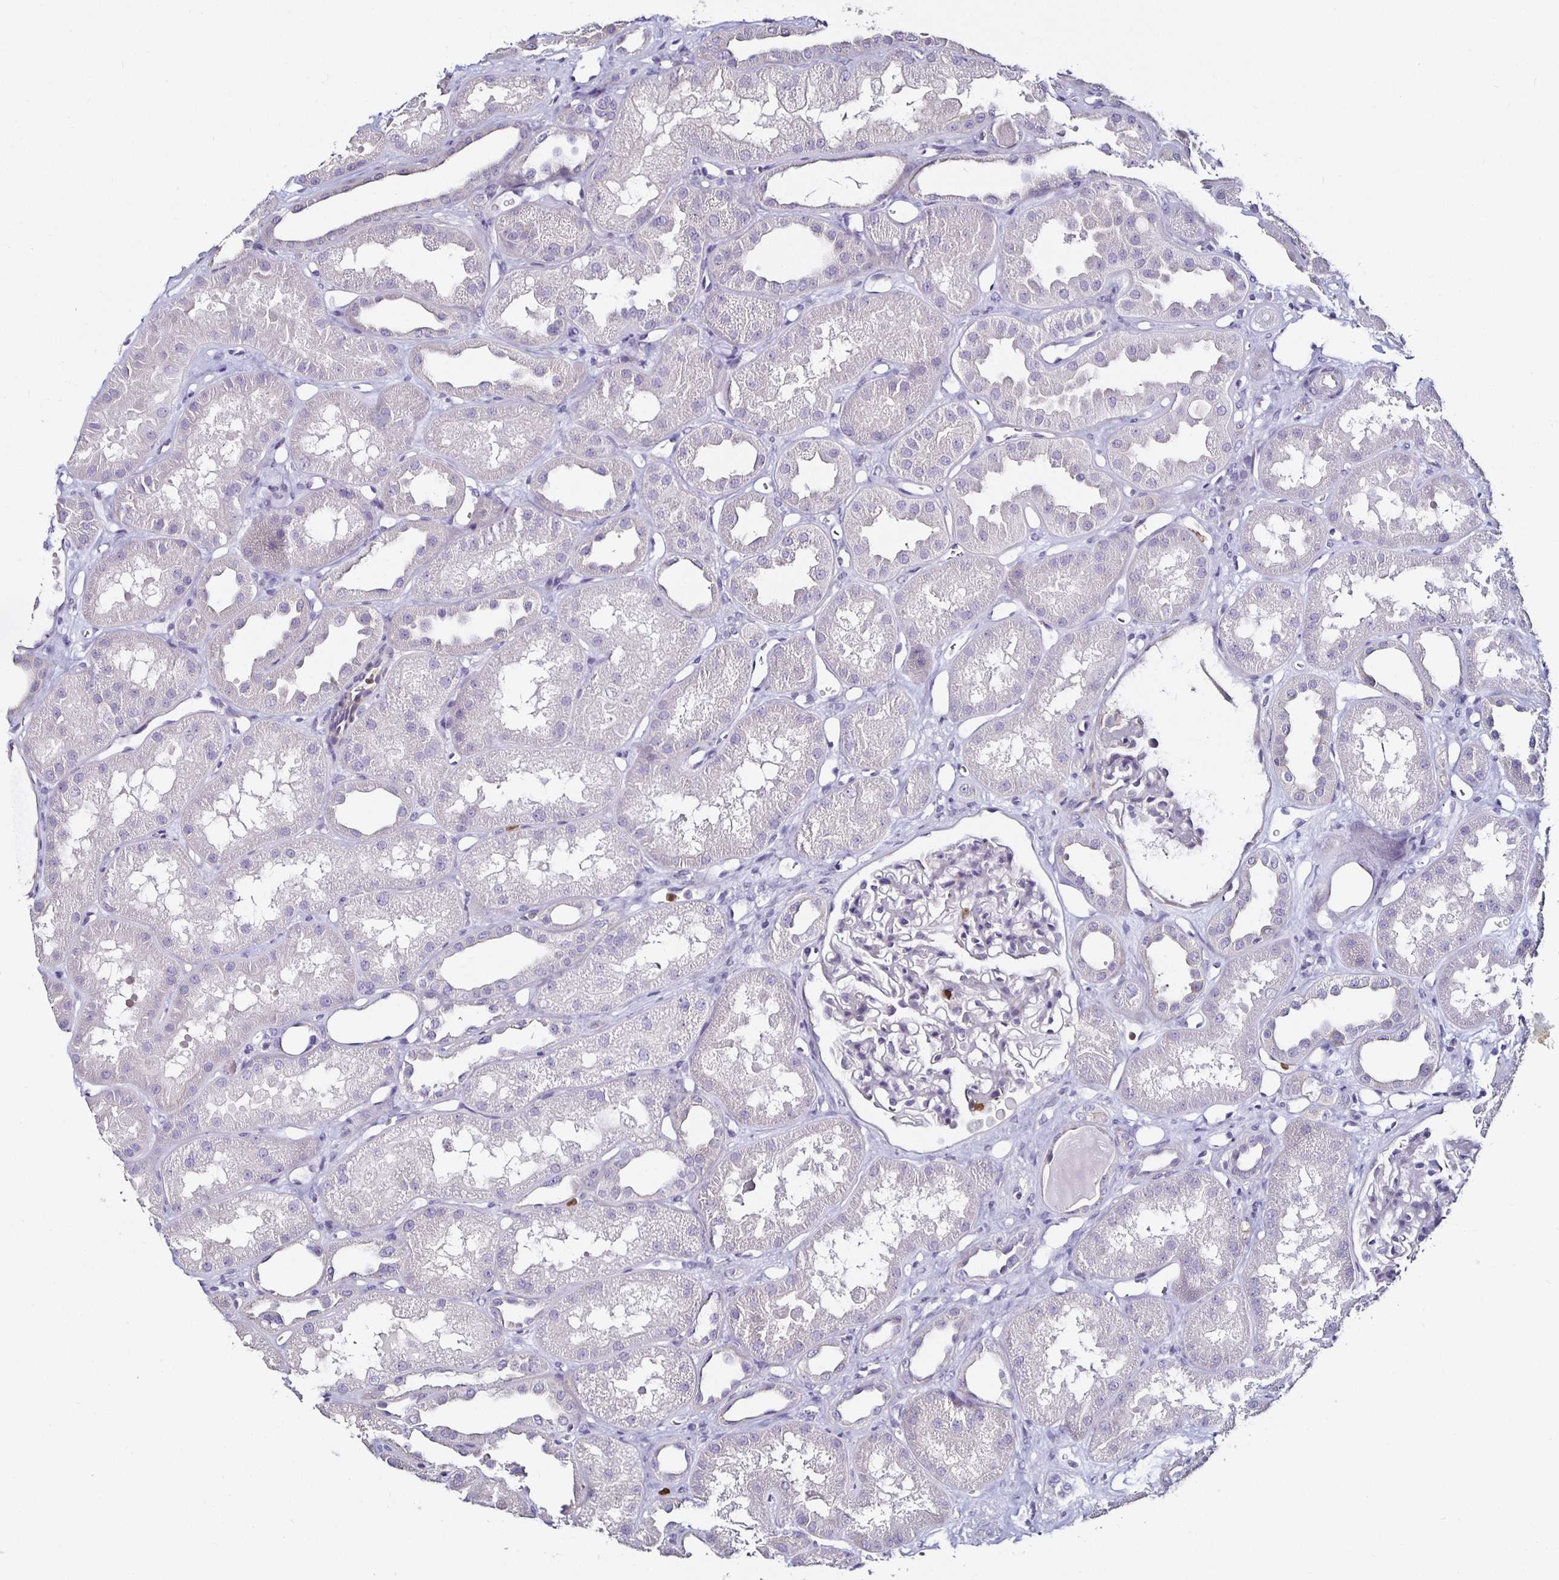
{"staining": {"intensity": "negative", "quantity": "none", "location": "none"}, "tissue": "kidney", "cell_type": "Cells in glomeruli", "image_type": "normal", "snomed": [{"axis": "morphology", "description": "Normal tissue, NOS"}, {"axis": "topography", "description": "Kidney"}], "caption": "Immunohistochemistry (IHC) image of normal human kidney stained for a protein (brown), which demonstrates no expression in cells in glomeruli.", "gene": "TLR4", "patient": {"sex": "male", "age": 61}}